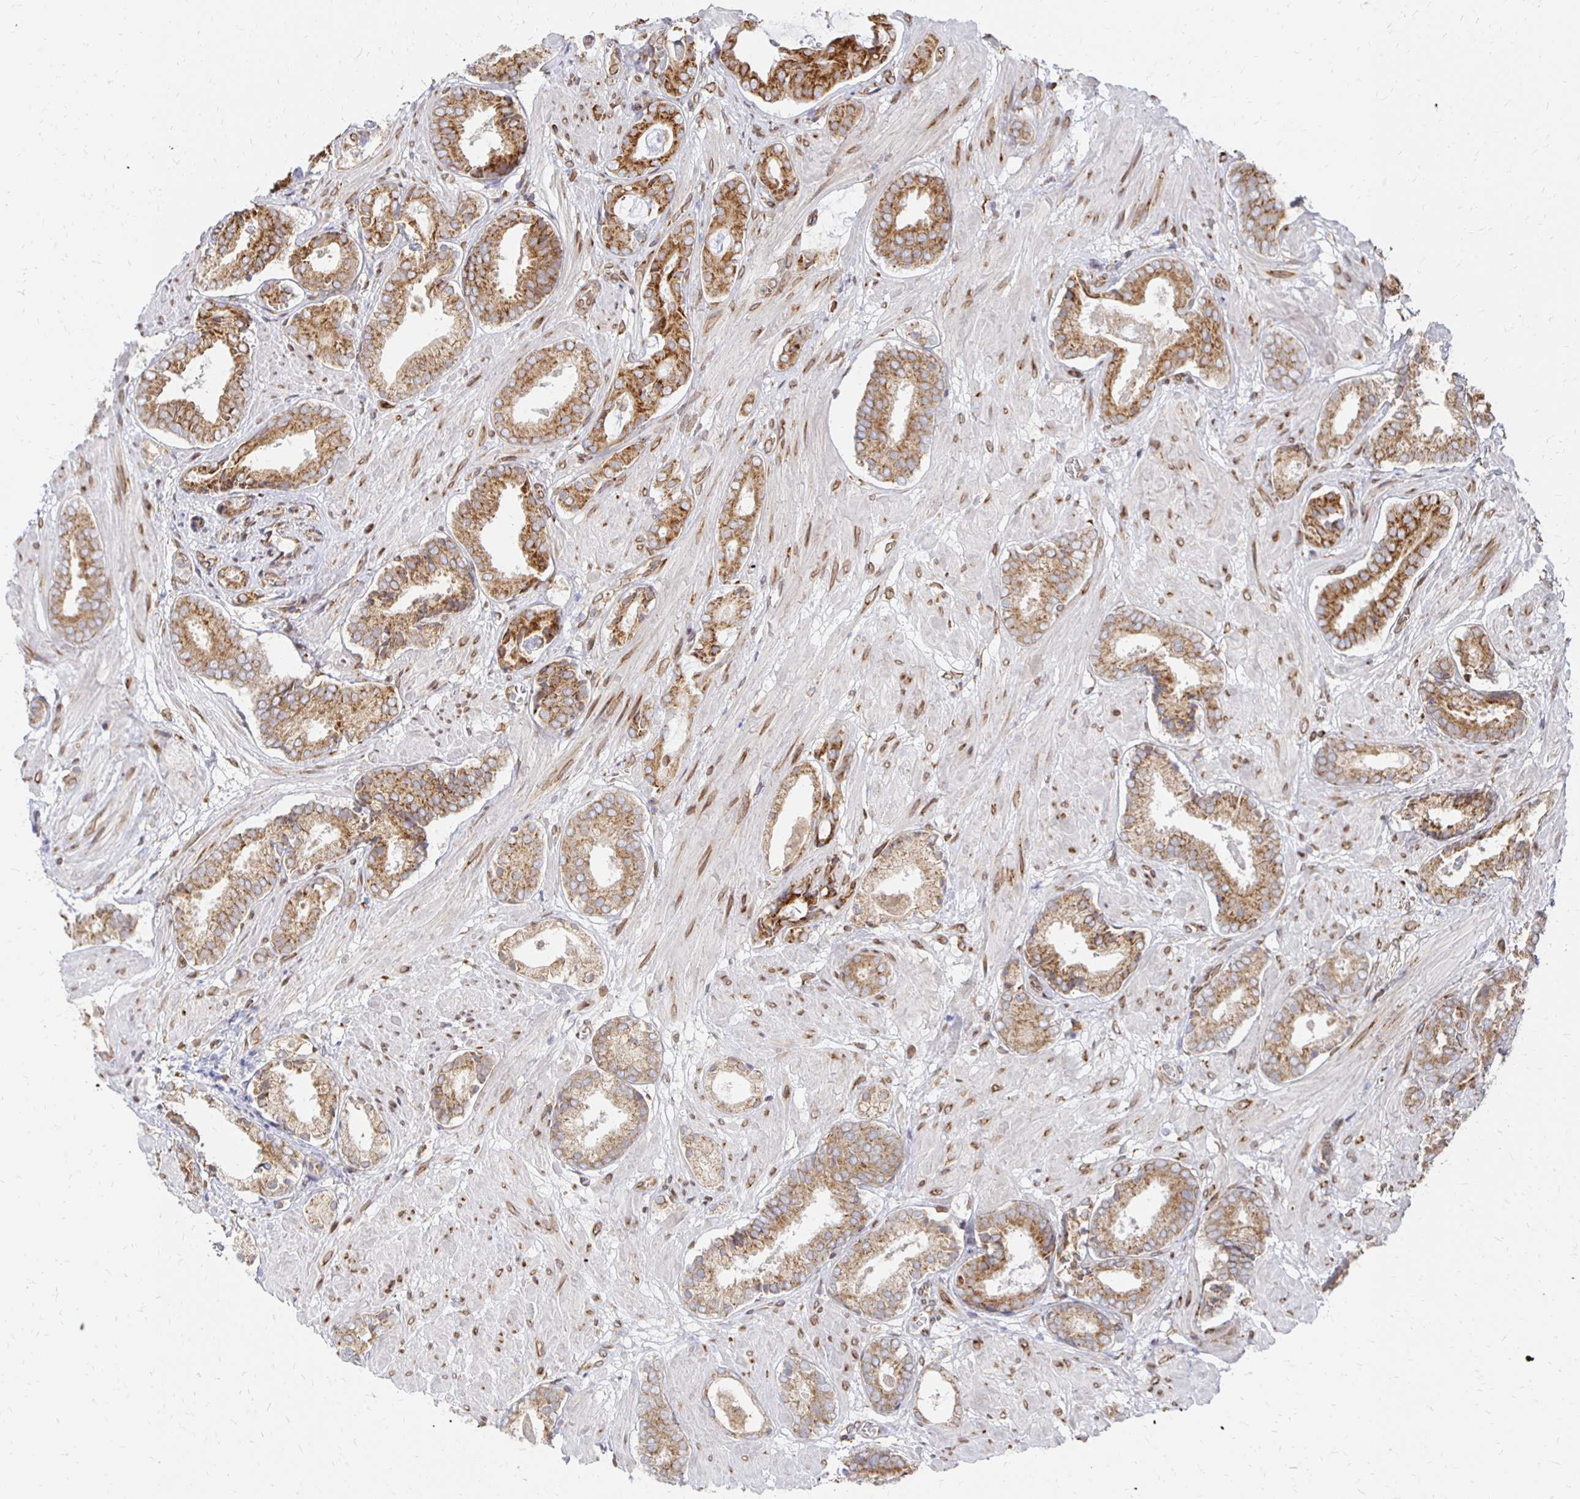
{"staining": {"intensity": "moderate", "quantity": ">75%", "location": "cytoplasmic/membranous,nuclear"}, "tissue": "prostate cancer", "cell_type": "Tumor cells", "image_type": "cancer", "snomed": [{"axis": "morphology", "description": "Adenocarcinoma, High grade"}, {"axis": "topography", "description": "Prostate"}], "caption": "An image of human high-grade adenocarcinoma (prostate) stained for a protein reveals moderate cytoplasmic/membranous and nuclear brown staining in tumor cells.", "gene": "PELI3", "patient": {"sex": "male", "age": 56}}